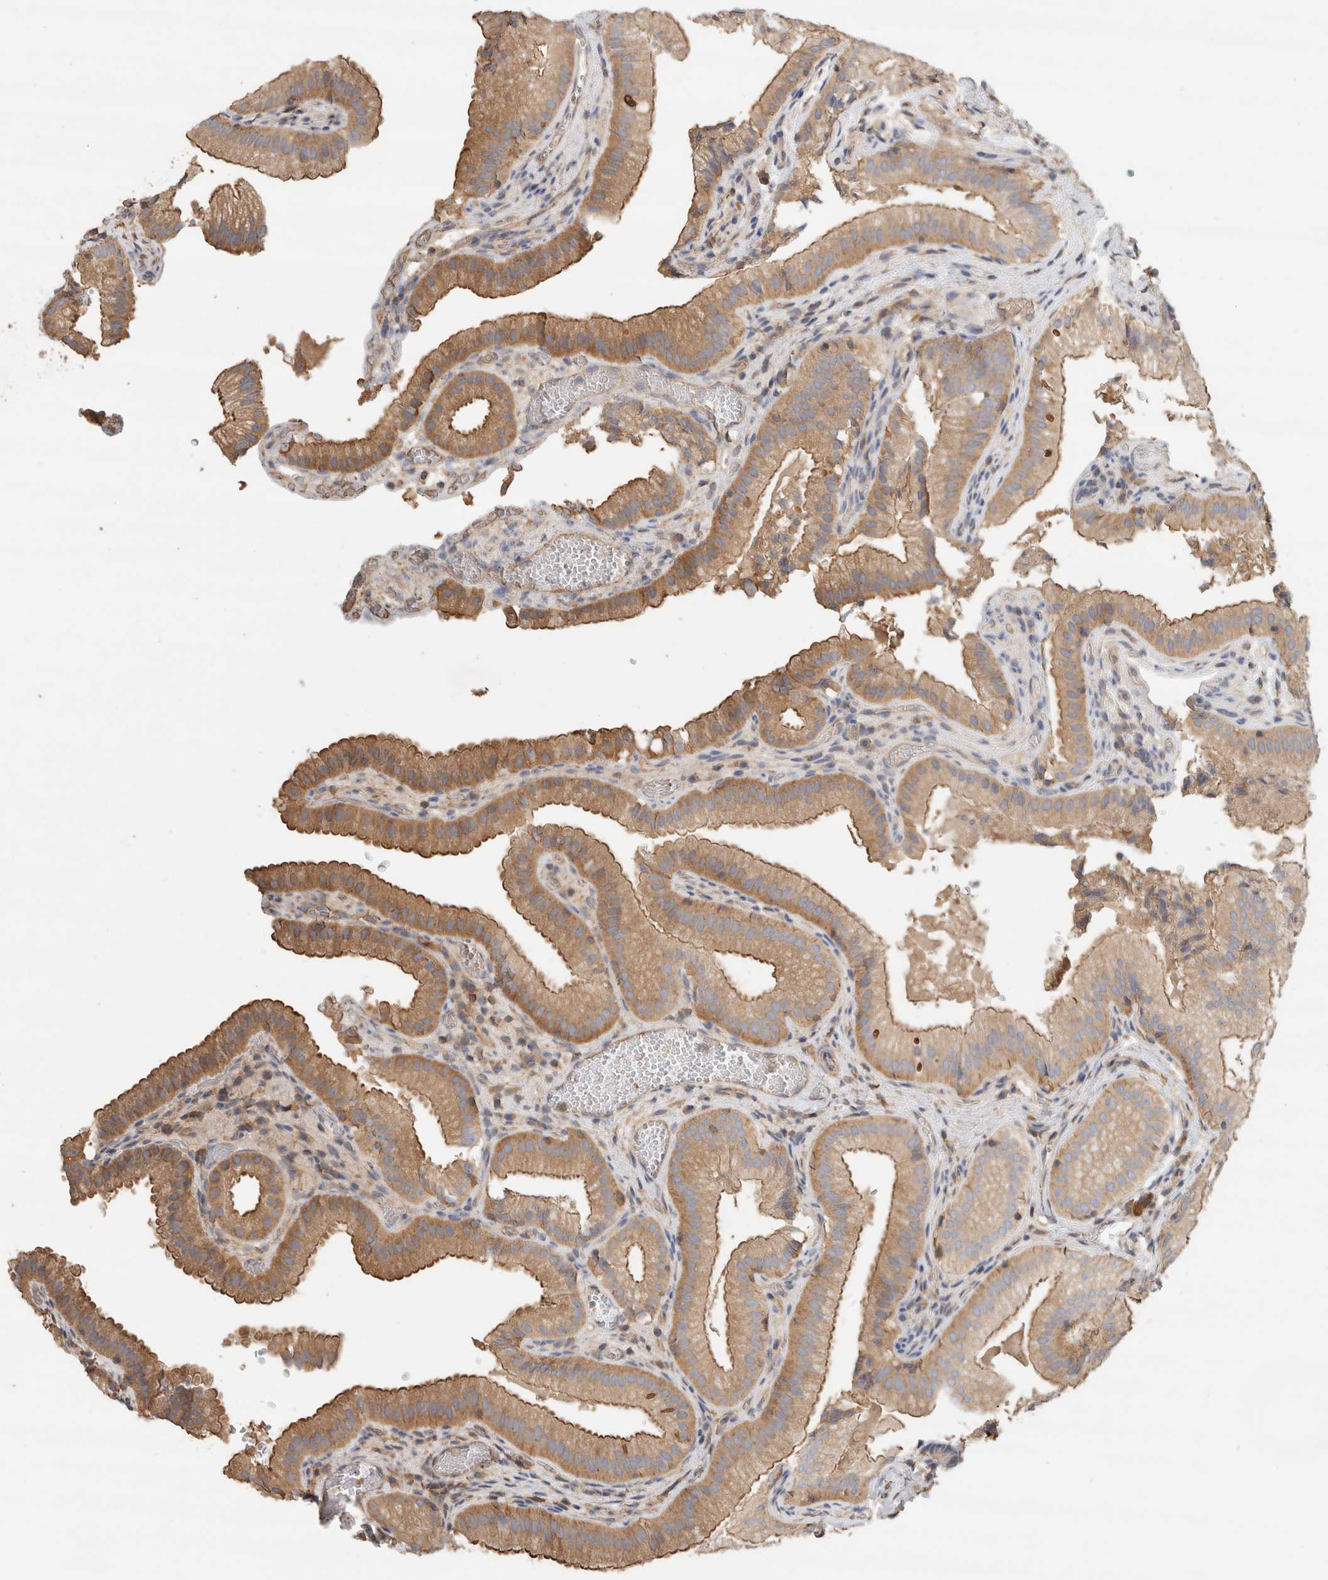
{"staining": {"intensity": "moderate", "quantity": ">75%", "location": "cytoplasmic/membranous"}, "tissue": "gallbladder", "cell_type": "Glandular cells", "image_type": "normal", "snomed": [{"axis": "morphology", "description": "Normal tissue, NOS"}, {"axis": "topography", "description": "Gallbladder"}], "caption": "IHC staining of unremarkable gallbladder, which reveals medium levels of moderate cytoplasmic/membranous positivity in approximately >75% of glandular cells indicating moderate cytoplasmic/membranous protein positivity. The staining was performed using DAB (brown) for protein detection and nuclei were counterstained in hematoxylin (blue).", "gene": "EIF4G3", "patient": {"sex": "female", "age": 30}}